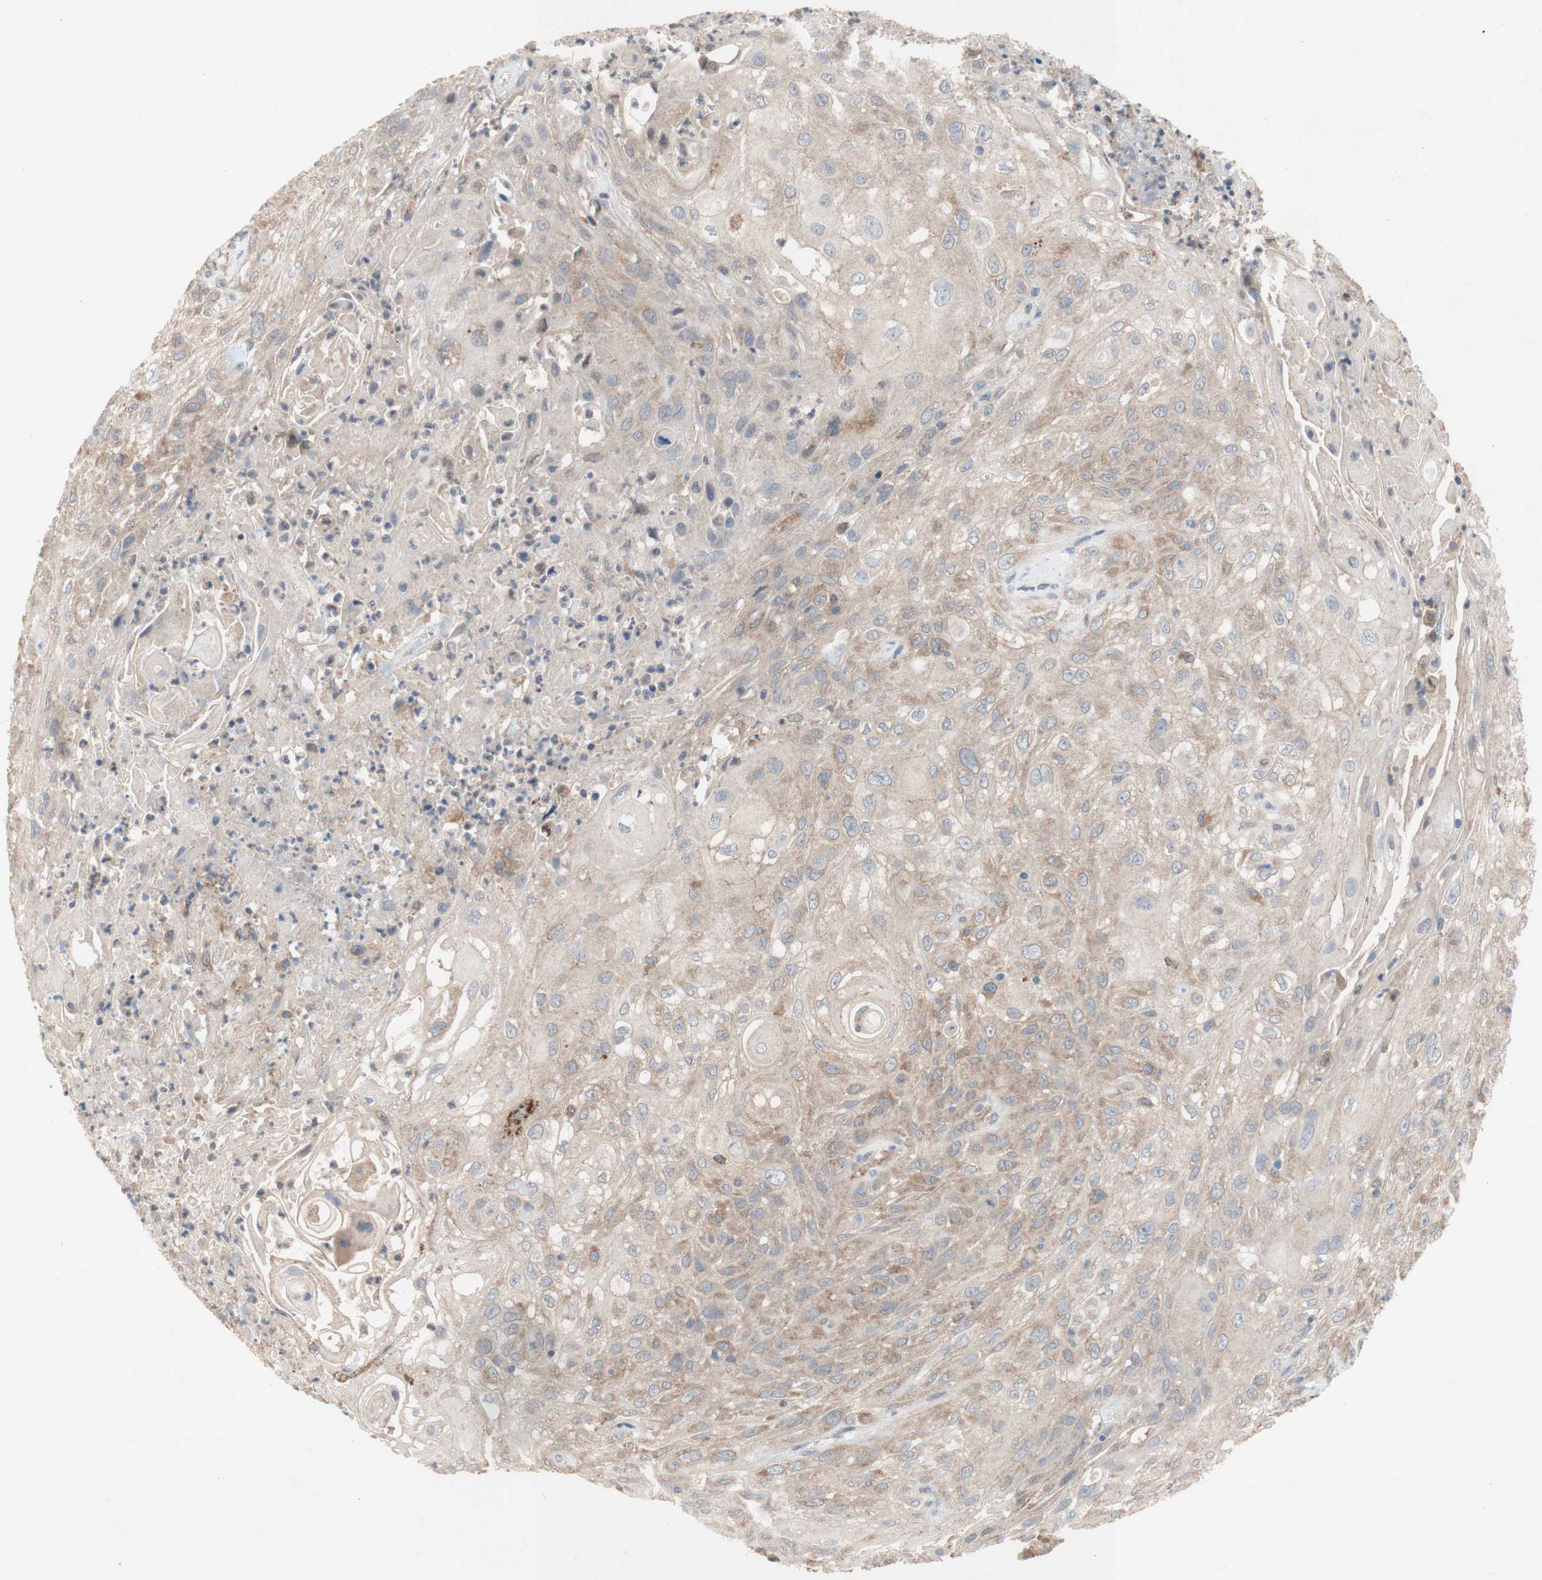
{"staining": {"intensity": "moderate", "quantity": ">75%", "location": "cytoplasmic/membranous"}, "tissue": "skin cancer", "cell_type": "Tumor cells", "image_type": "cancer", "snomed": [{"axis": "morphology", "description": "Squamous cell carcinoma, NOS"}, {"axis": "topography", "description": "Skin"}], "caption": "Skin cancer stained for a protein (brown) displays moderate cytoplasmic/membranous positive expression in about >75% of tumor cells.", "gene": "PDGFB", "patient": {"sex": "male", "age": 75}}